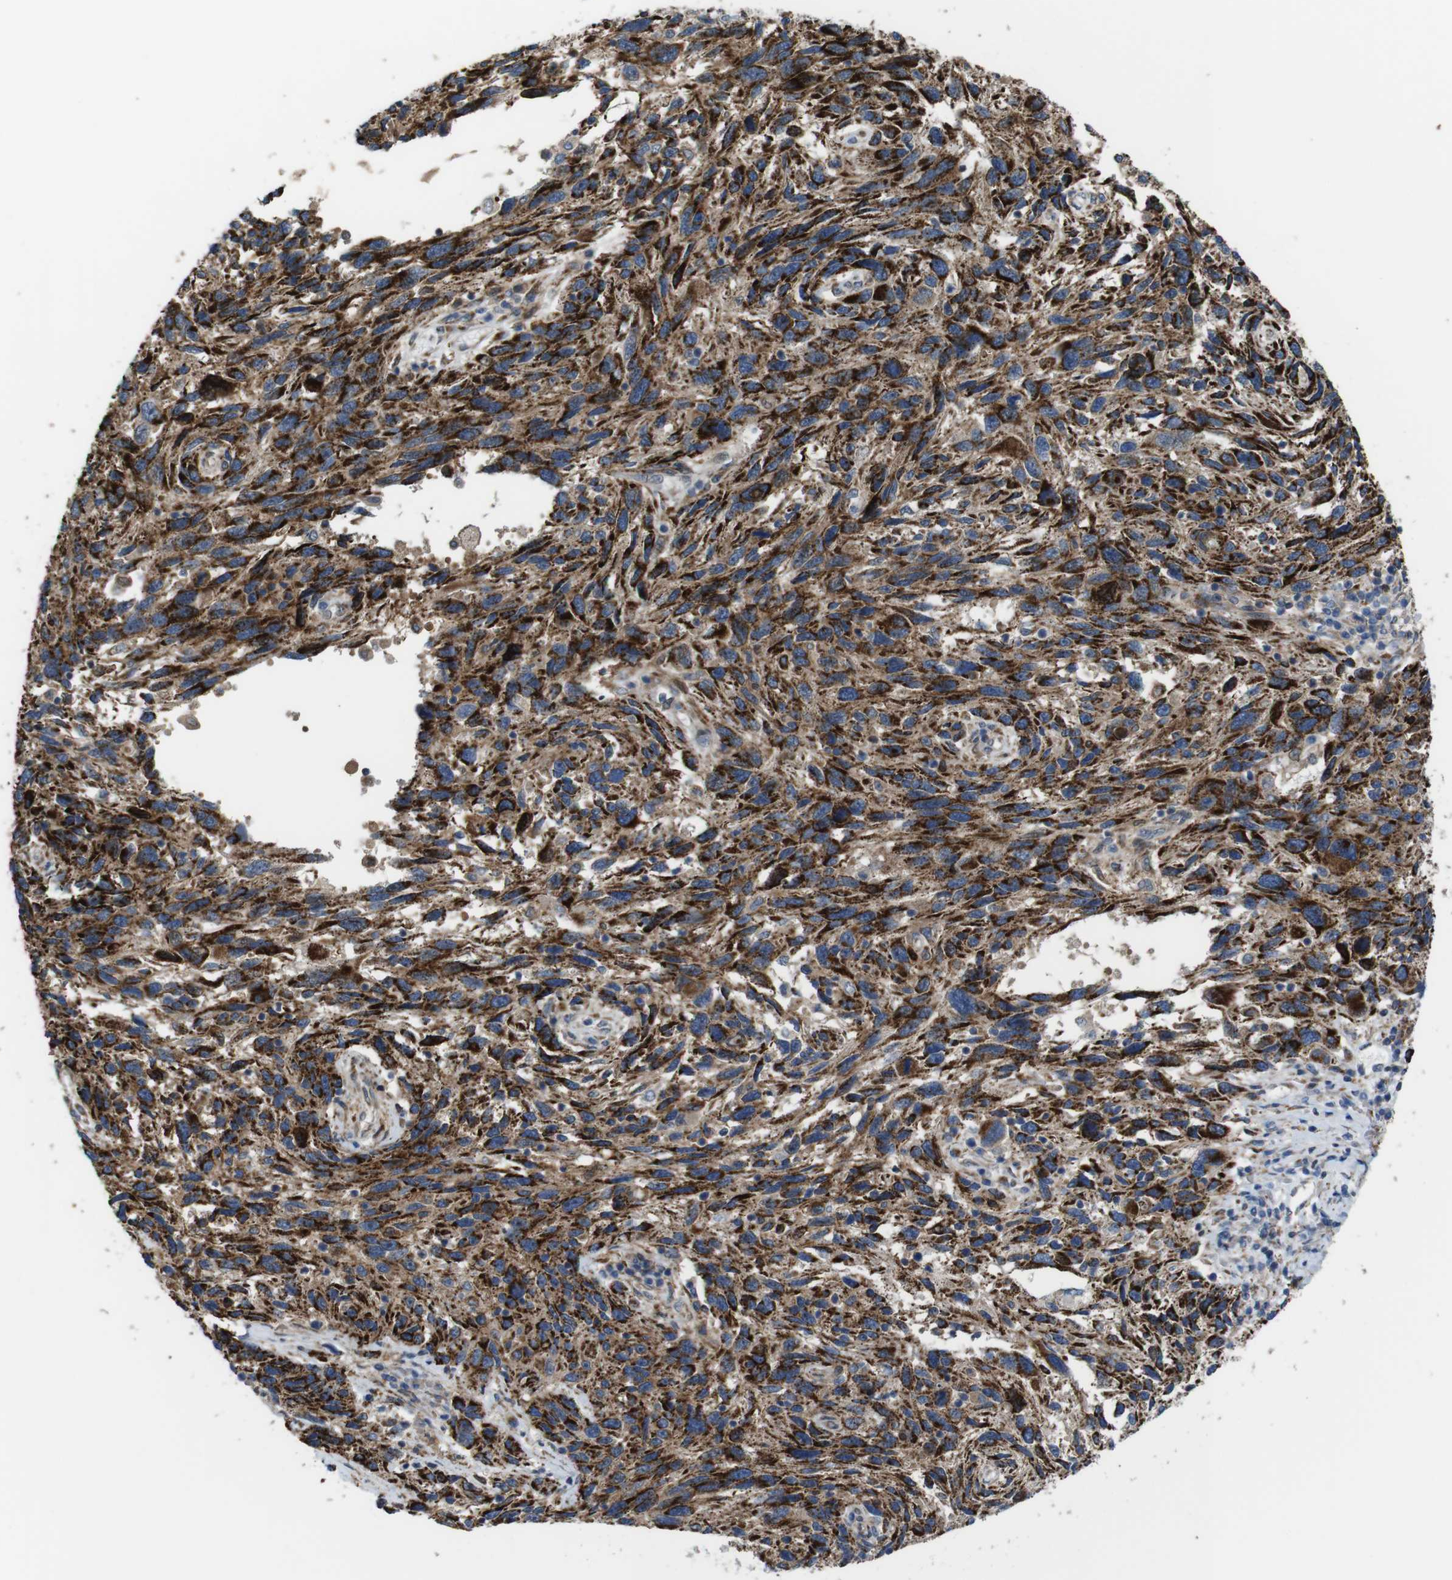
{"staining": {"intensity": "strong", "quantity": ">75%", "location": "cytoplasmic/membranous"}, "tissue": "melanoma", "cell_type": "Tumor cells", "image_type": "cancer", "snomed": [{"axis": "morphology", "description": "Malignant melanoma, NOS"}, {"axis": "topography", "description": "Skin"}], "caption": "Strong cytoplasmic/membranous protein positivity is present in approximately >75% of tumor cells in melanoma.", "gene": "PCOLCE2", "patient": {"sex": "male", "age": 53}}